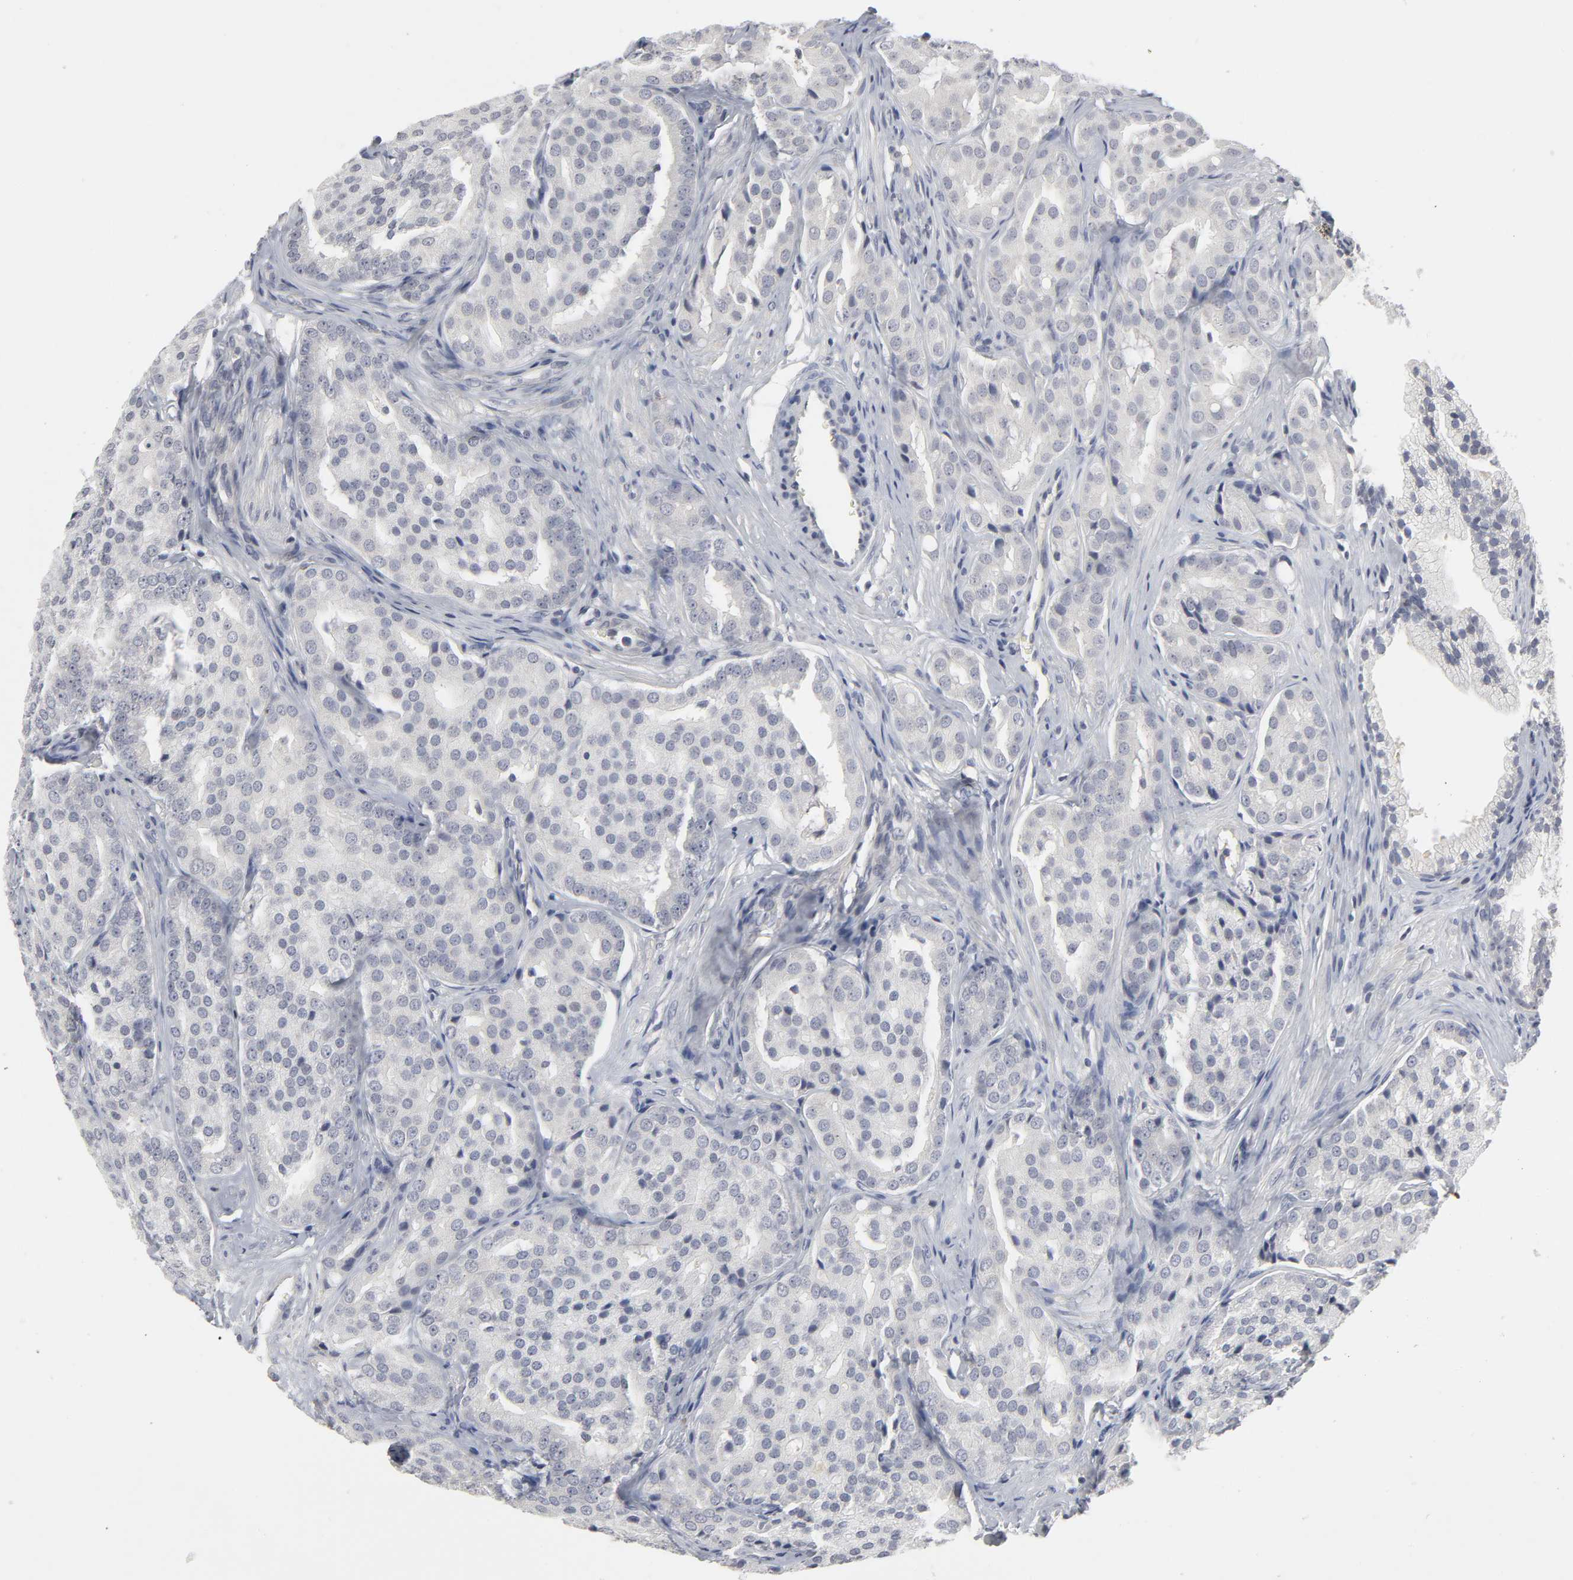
{"staining": {"intensity": "negative", "quantity": "none", "location": "none"}, "tissue": "prostate cancer", "cell_type": "Tumor cells", "image_type": "cancer", "snomed": [{"axis": "morphology", "description": "Adenocarcinoma, High grade"}, {"axis": "topography", "description": "Prostate"}], "caption": "Immunohistochemistry of human prostate cancer (adenocarcinoma (high-grade)) shows no staining in tumor cells.", "gene": "TCAP", "patient": {"sex": "male", "age": 64}}